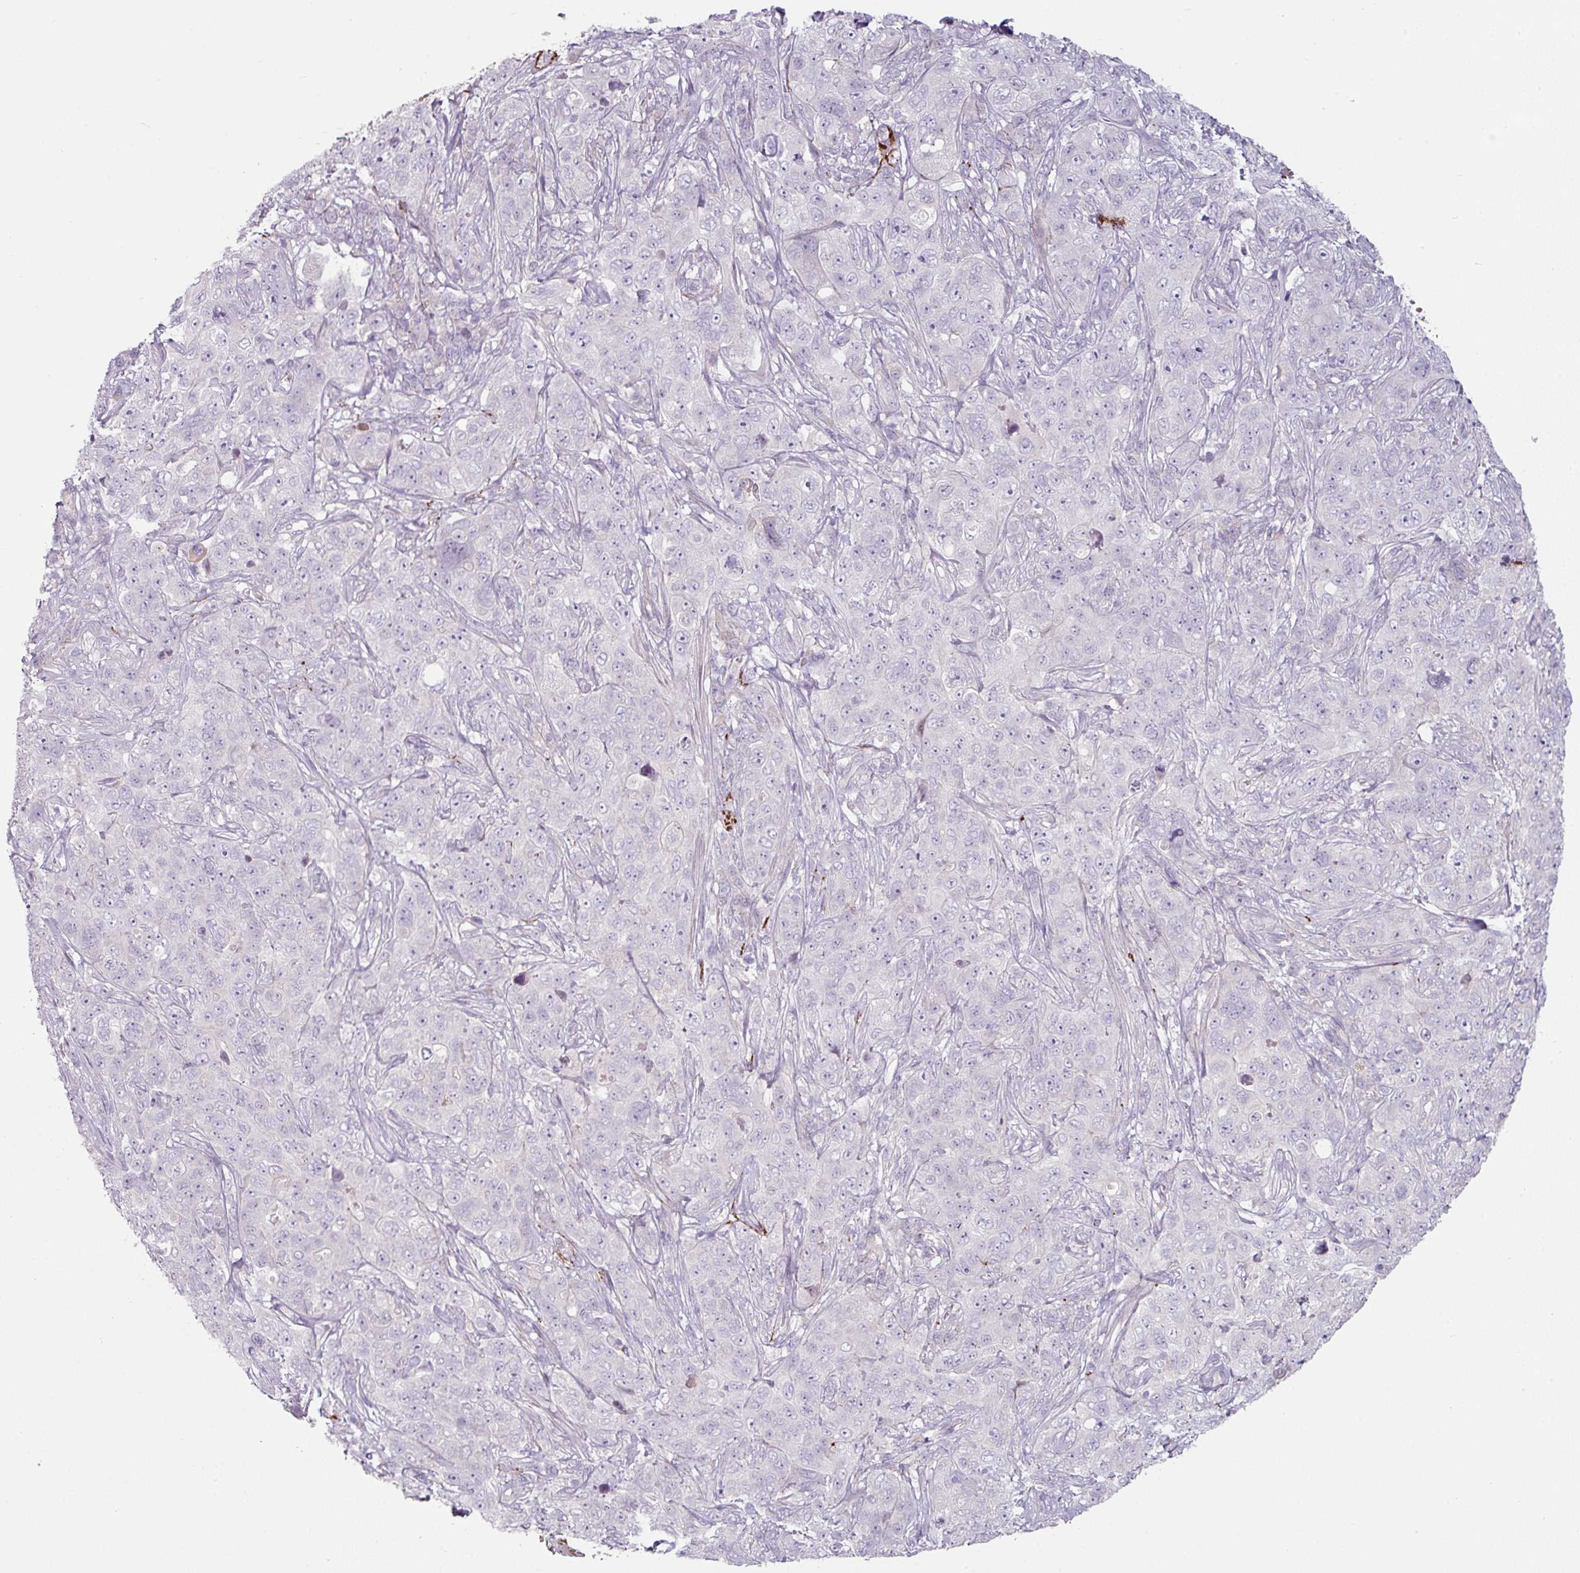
{"staining": {"intensity": "negative", "quantity": "none", "location": "none"}, "tissue": "pancreatic cancer", "cell_type": "Tumor cells", "image_type": "cancer", "snomed": [{"axis": "morphology", "description": "Adenocarcinoma, NOS"}, {"axis": "topography", "description": "Pancreas"}], "caption": "Immunohistochemistry photomicrograph of adenocarcinoma (pancreatic) stained for a protein (brown), which shows no staining in tumor cells.", "gene": "MTMR14", "patient": {"sex": "male", "age": 68}}